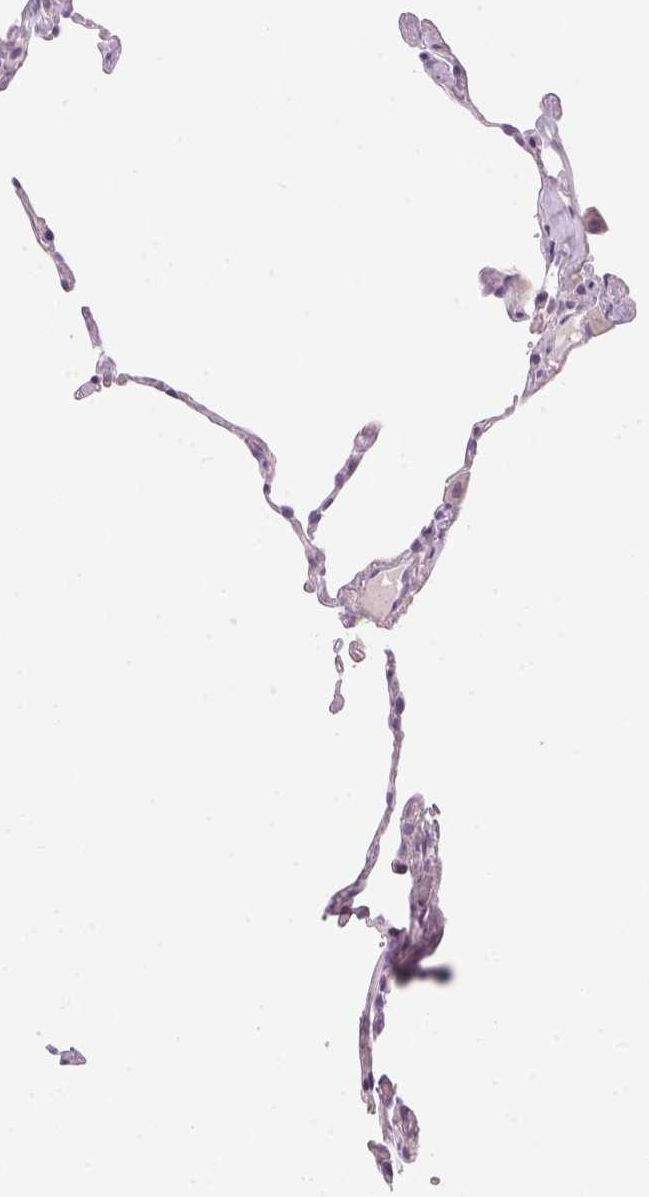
{"staining": {"intensity": "negative", "quantity": "none", "location": "none"}, "tissue": "lung", "cell_type": "Alveolar cells", "image_type": "normal", "snomed": [{"axis": "morphology", "description": "Normal tissue, NOS"}, {"axis": "topography", "description": "Lung"}], "caption": "Micrograph shows no protein expression in alveolar cells of benign lung. Brightfield microscopy of IHC stained with DAB (3,3'-diaminobenzidine) (brown) and hematoxylin (blue), captured at high magnification.", "gene": "HSD17B2", "patient": {"sex": "female", "age": 57}}